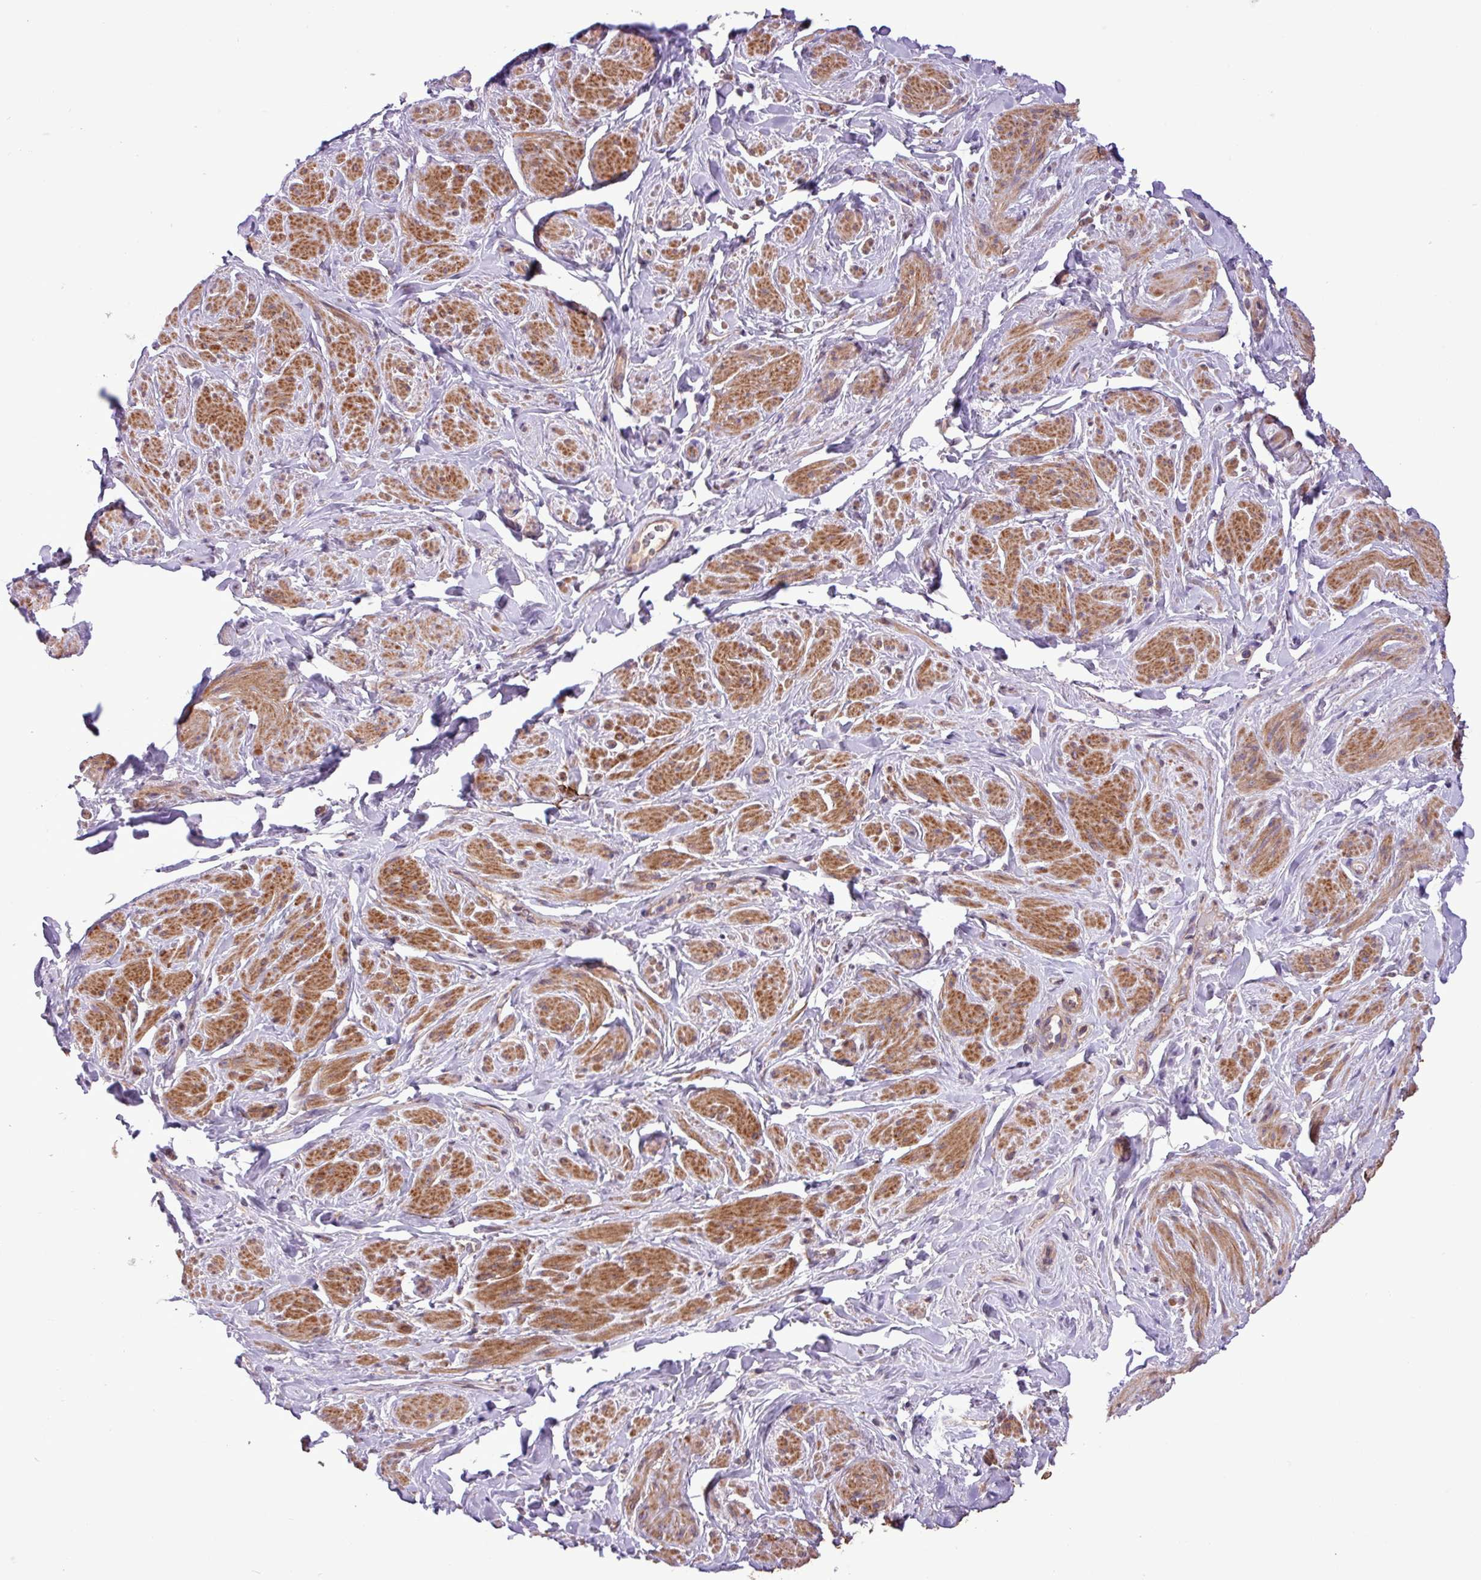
{"staining": {"intensity": "moderate", "quantity": "25%-75%", "location": "cytoplasmic/membranous"}, "tissue": "smooth muscle", "cell_type": "Smooth muscle cells", "image_type": "normal", "snomed": [{"axis": "morphology", "description": "Normal tissue, NOS"}, {"axis": "topography", "description": "Smooth muscle"}, {"axis": "topography", "description": "Peripheral nerve tissue"}], "caption": "Human smooth muscle stained with a brown dye reveals moderate cytoplasmic/membranous positive positivity in approximately 25%-75% of smooth muscle cells.", "gene": "TIMM10B", "patient": {"sex": "male", "age": 69}}